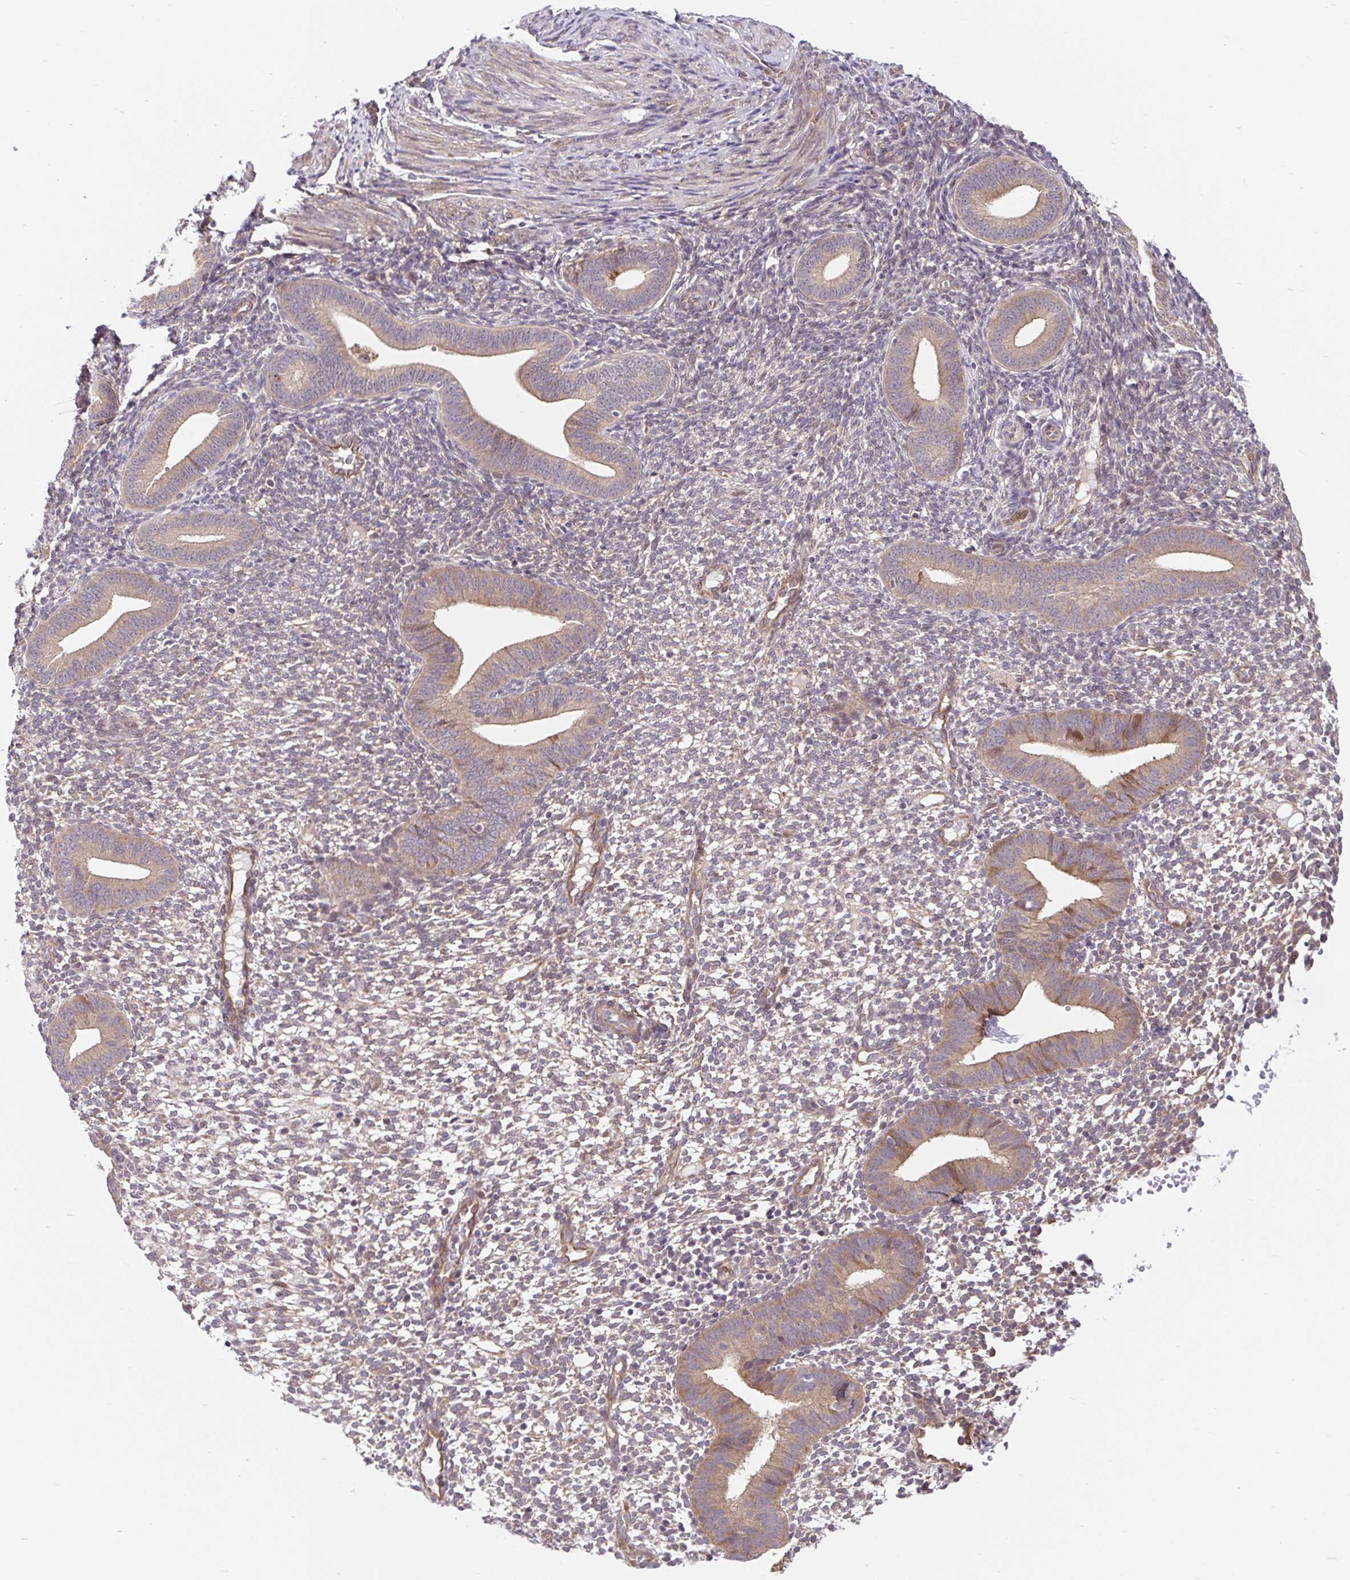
{"staining": {"intensity": "weak", "quantity": "25%-75%", "location": "cytoplasmic/membranous"}, "tissue": "endometrium", "cell_type": "Cells in endometrial stroma", "image_type": "normal", "snomed": [{"axis": "morphology", "description": "Normal tissue, NOS"}, {"axis": "topography", "description": "Endometrium"}], "caption": "The immunohistochemical stain labels weak cytoplasmic/membranous expression in cells in endometrial stroma of normal endometrium. The staining was performed using DAB, with brown indicating positive protein expression. Nuclei are stained blue with hematoxylin.", "gene": "LYPD5", "patient": {"sex": "female", "age": 40}}